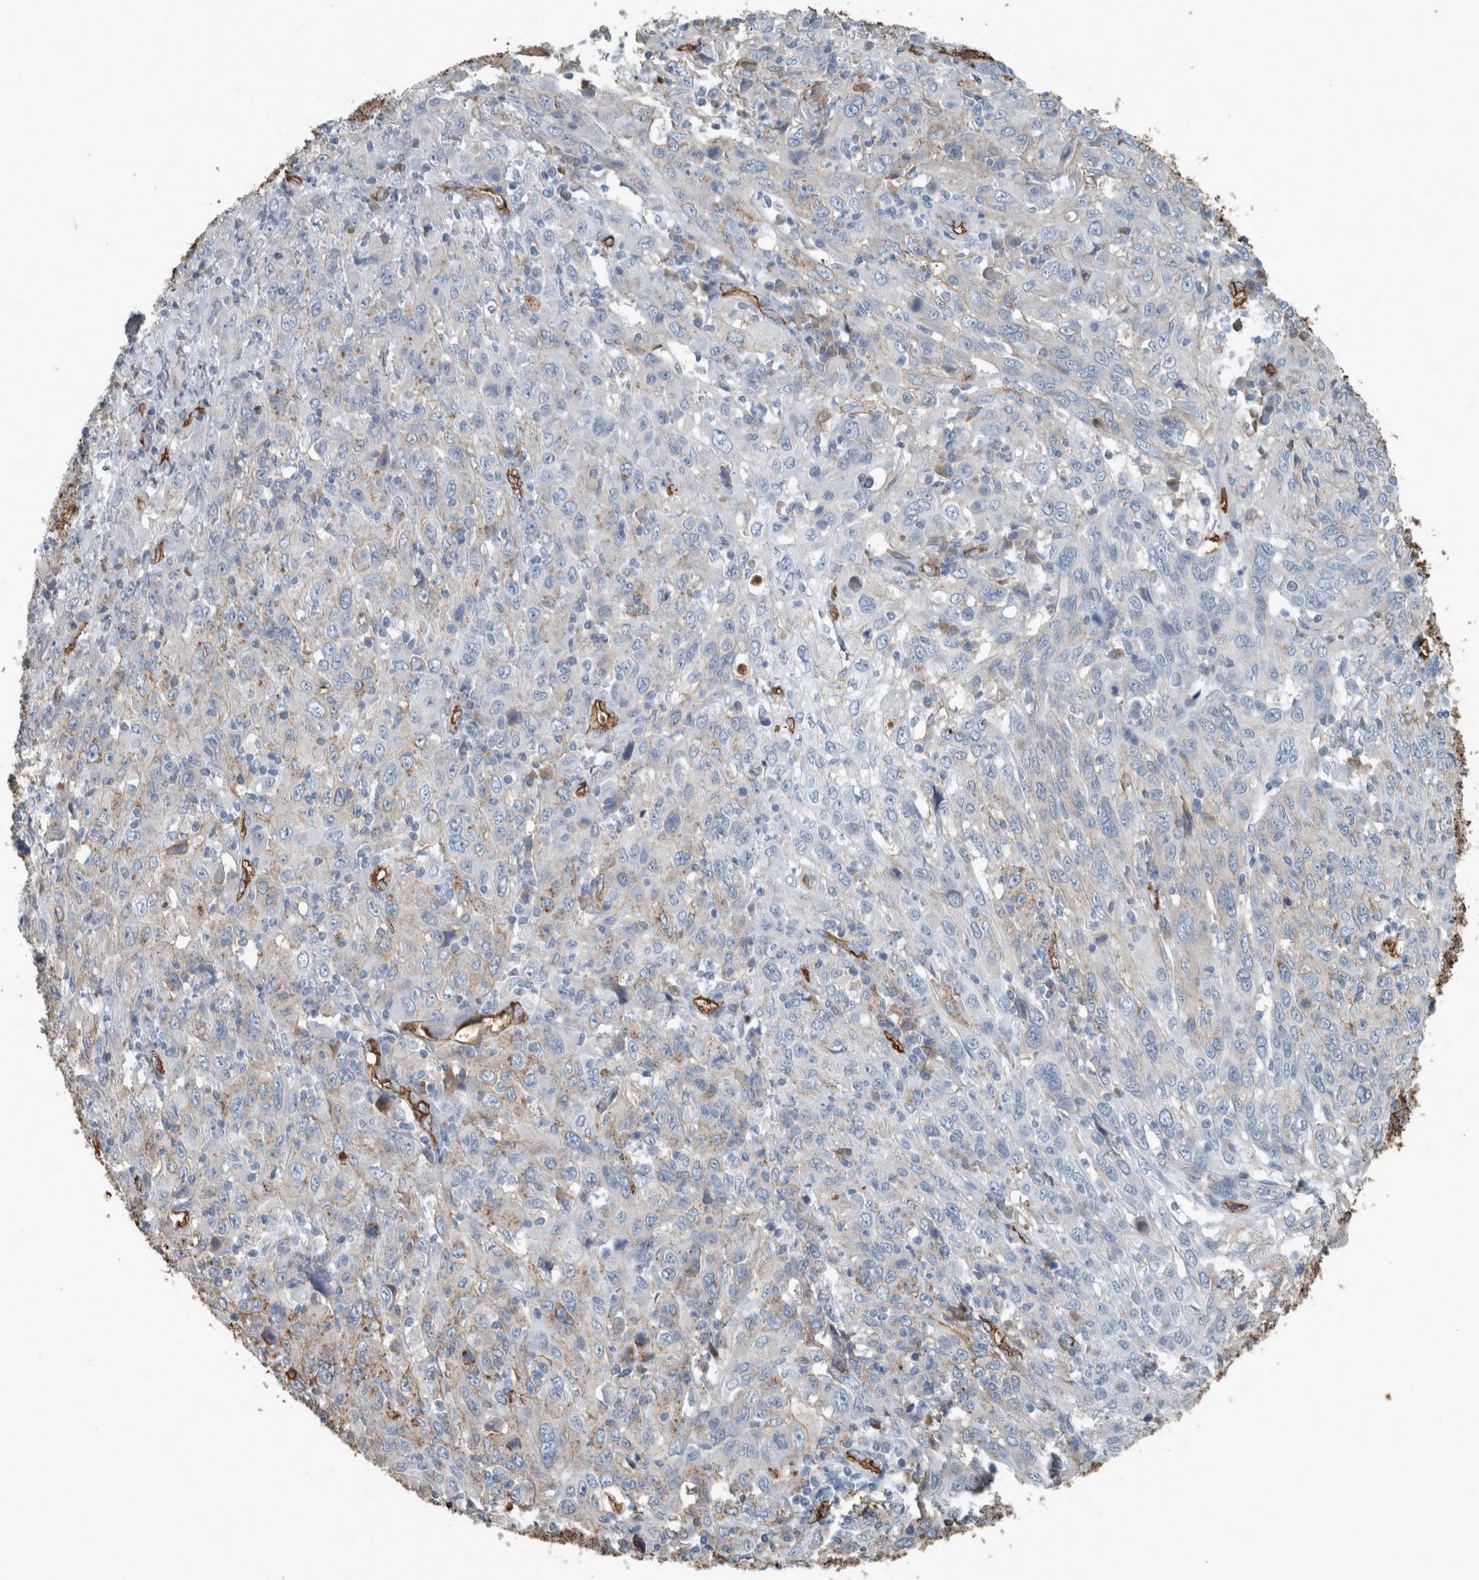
{"staining": {"intensity": "weak", "quantity": "<25%", "location": "cytoplasmic/membranous"}, "tissue": "cervical cancer", "cell_type": "Tumor cells", "image_type": "cancer", "snomed": [{"axis": "morphology", "description": "Squamous cell carcinoma, NOS"}, {"axis": "topography", "description": "Cervix"}], "caption": "Squamous cell carcinoma (cervical) was stained to show a protein in brown. There is no significant positivity in tumor cells. Nuclei are stained in blue.", "gene": "LBP", "patient": {"sex": "female", "age": 46}}